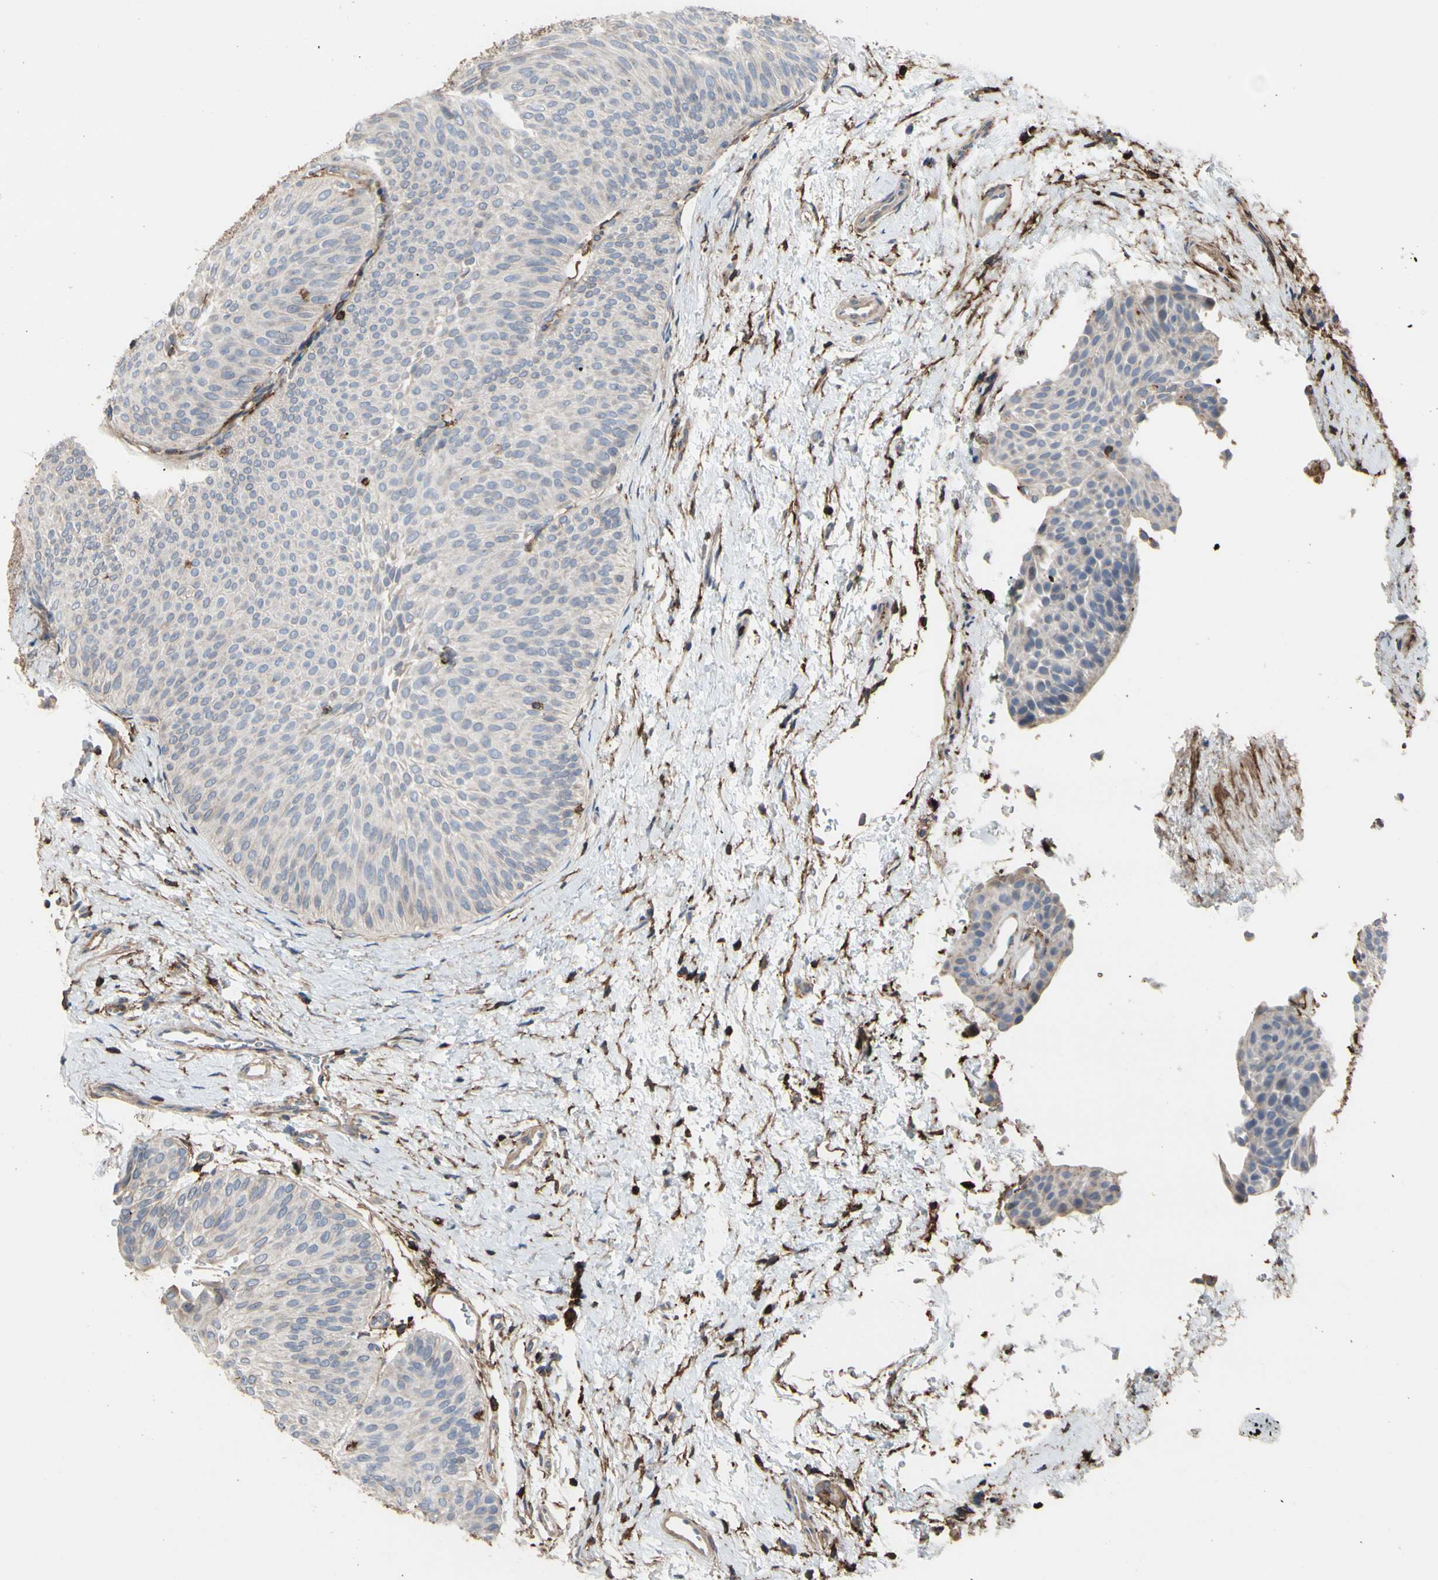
{"staining": {"intensity": "weak", "quantity": ">75%", "location": "cytoplasmic/membranous"}, "tissue": "urothelial cancer", "cell_type": "Tumor cells", "image_type": "cancer", "snomed": [{"axis": "morphology", "description": "Urothelial carcinoma, Low grade"}, {"axis": "topography", "description": "Urinary bladder"}], "caption": "Immunohistochemical staining of human urothelial cancer displays weak cytoplasmic/membranous protein staining in about >75% of tumor cells.", "gene": "ANXA6", "patient": {"sex": "female", "age": 60}}